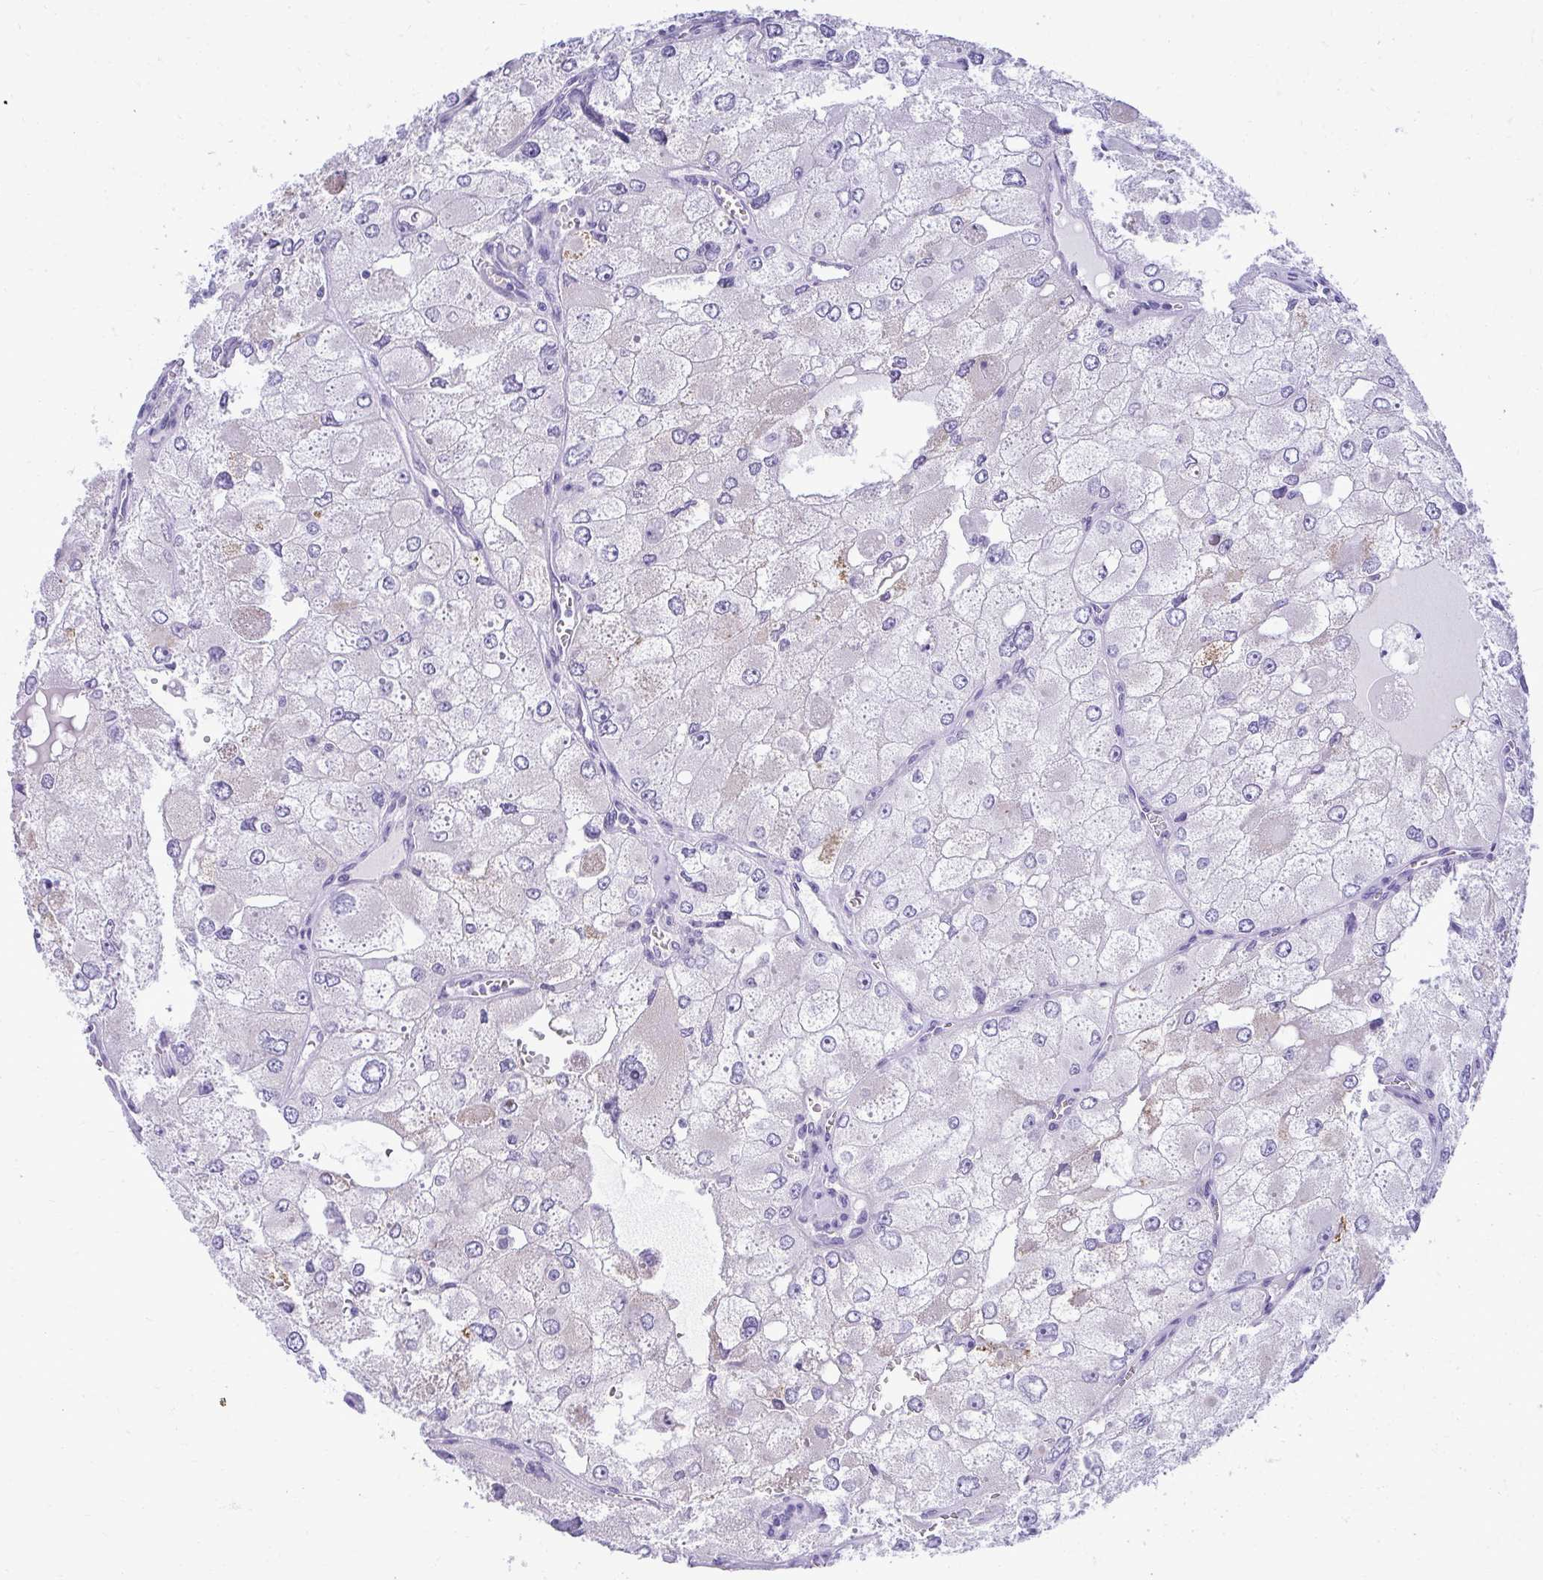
{"staining": {"intensity": "negative", "quantity": "none", "location": "none"}, "tissue": "renal cancer", "cell_type": "Tumor cells", "image_type": "cancer", "snomed": [{"axis": "morphology", "description": "Adenocarcinoma, NOS"}, {"axis": "topography", "description": "Kidney"}], "caption": "IHC micrograph of adenocarcinoma (renal) stained for a protein (brown), which demonstrates no expression in tumor cells. The staining is performed using DAB brown chromogen with nuclei counter-stained in using hematoxylin.", "gene": "AIG1", "patient": {"sex": "female", "age": 70}}